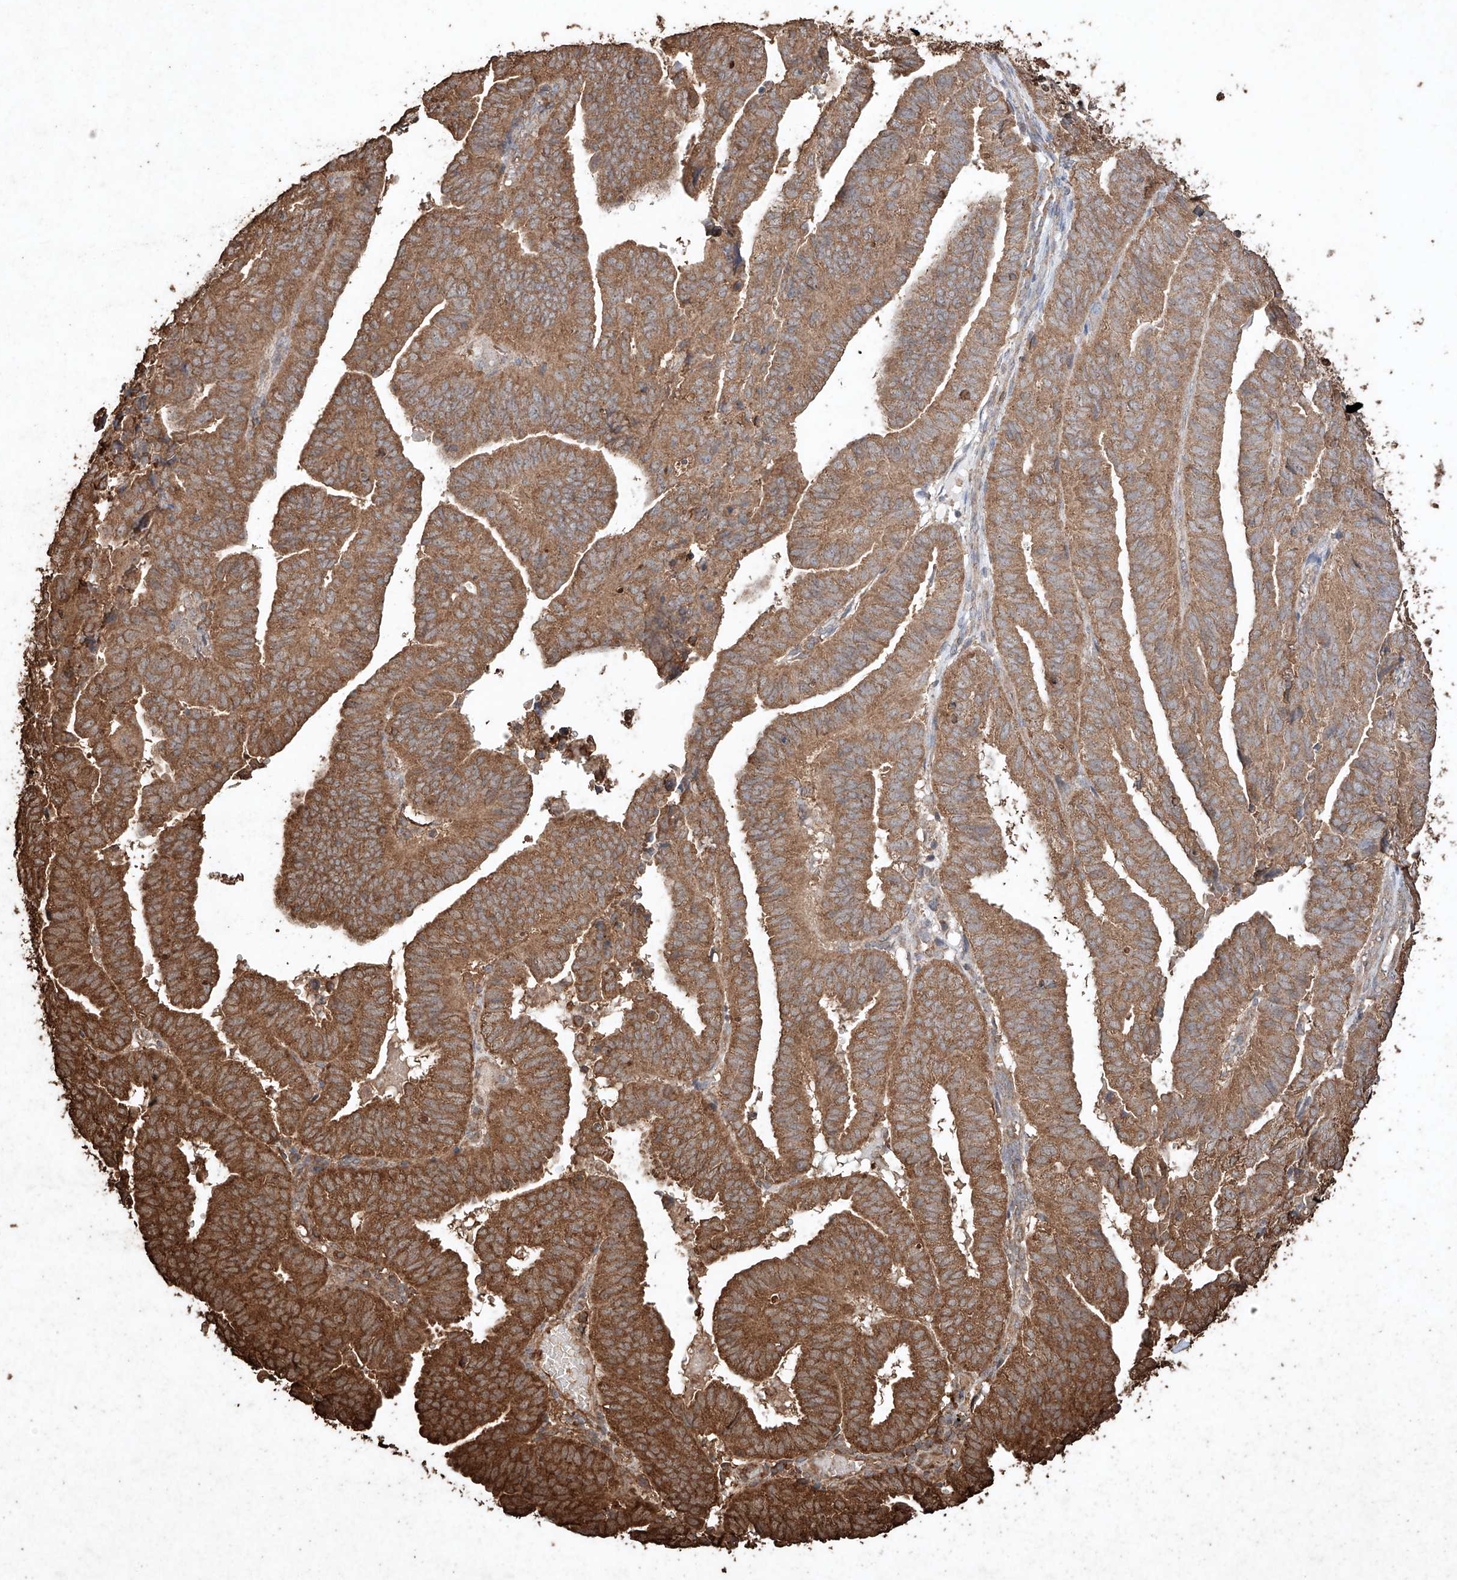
{"staining": {"intensity": "strong", "quantity": ">75%", "location": "cytoplasmic/membranous"}, "tissue": "endometrial cancer", "cell_type": "Tumor cells", "image_type": "cancer", "snomed": [{"axis": "morphology", "description": "Adenocarcinoma, NOS"}, {"axis": "topography", "description": "Uterus"}], "caption": "Tumor cells display high levels of strong cytoplasmic/membranous staining in approximately >75% of cells in human endometrial adenocarcinoma.", "gene": "M6PR", "patient": {"sex": "female", "age": 77}}